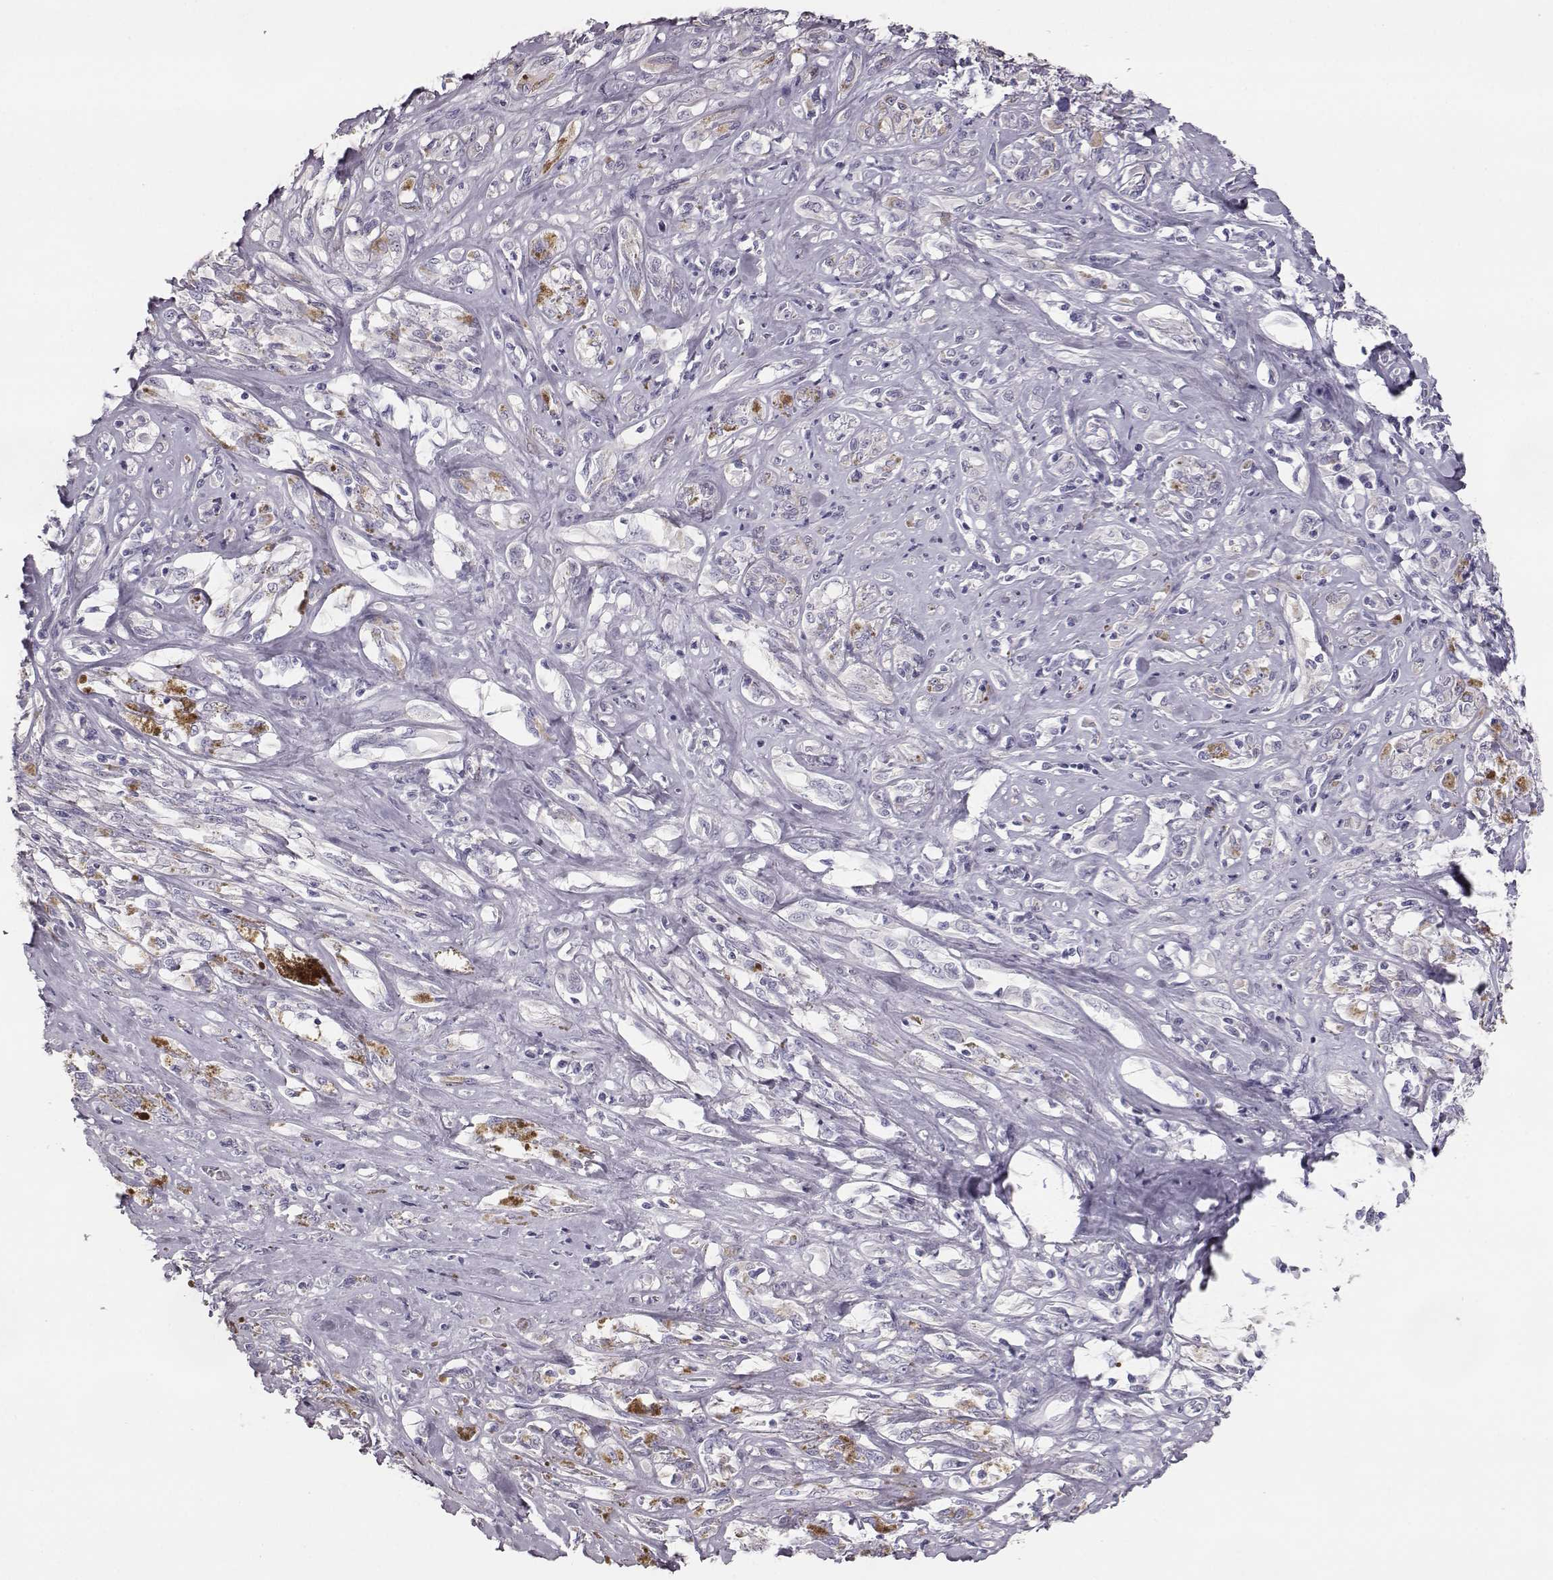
{"staining": {"intensity": "negative", "quantity": "none", "location": "none"}, "tissue": "melanoma", "cell_type": "Tumor cells", "image_type": "cancer", "snomed": [{"axis": "morphology", "description": "Malignant melanoma, NOS"}, {"axis": "topography", "description": "Skin"}], "caption": "The photomicrograph exhibits no staining of tumor cells in melanoma. Nuclei are stained in blue.", "gene": "NPTXR", "patient": {"sex": "female", "age": 91}}